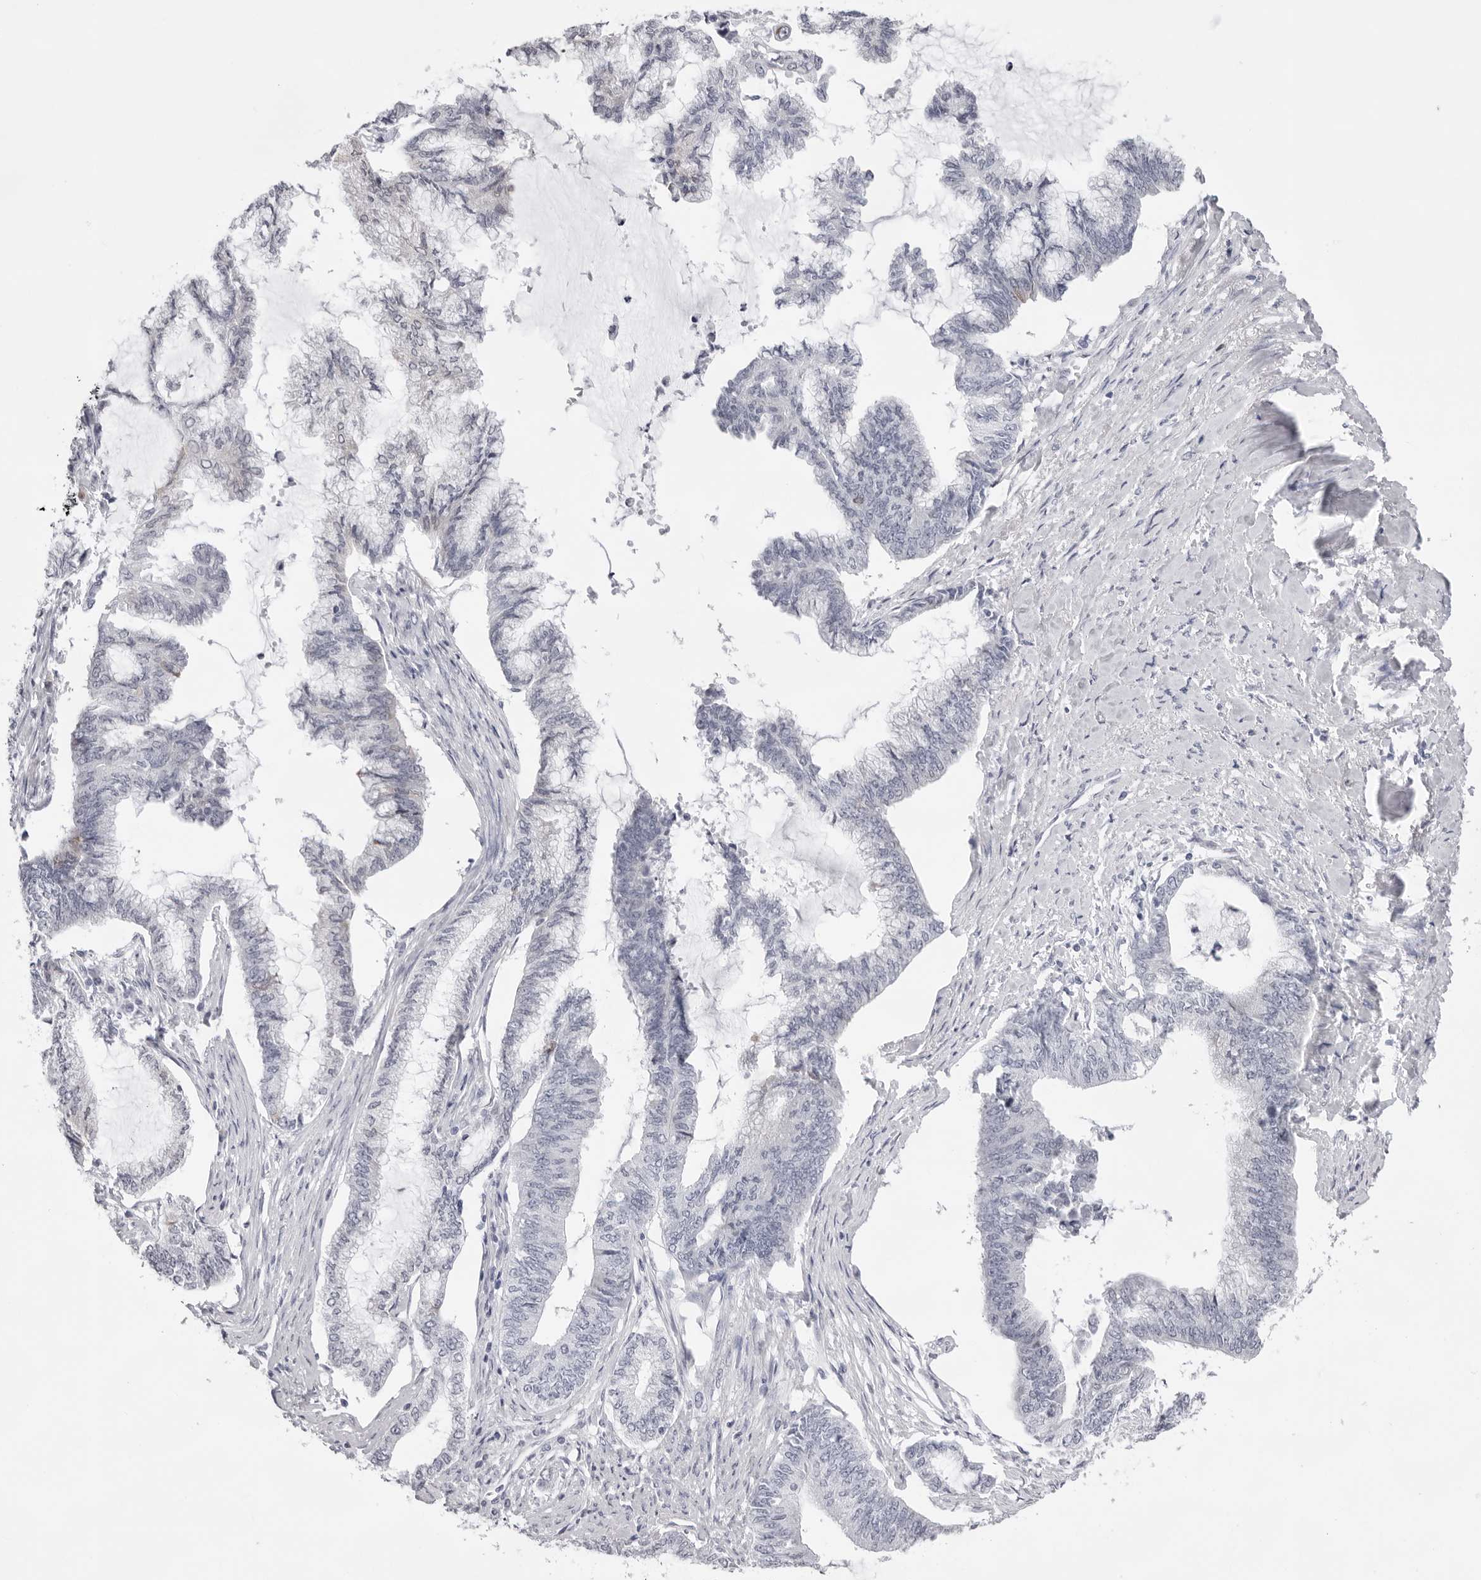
{"staining": {"intensity": "negative", "quantity": "none", "location": "none"}, "tissue": "endometrial cancer", "cell_type": "Tumor cells", "image_type": "cancer", "snomed": [{"axis": "morphology", "description": "Adenocarcinoma, NOS"}, {"axis": "topography", "description": "Endometrium"}], "caption": "This is an immunohistochemistry histopathology image of adenocarcinoma (endometrial). There is no staining in tumor cells.", "gene": "SMIM2", "patient": {"sex": "female", "age": 86}}